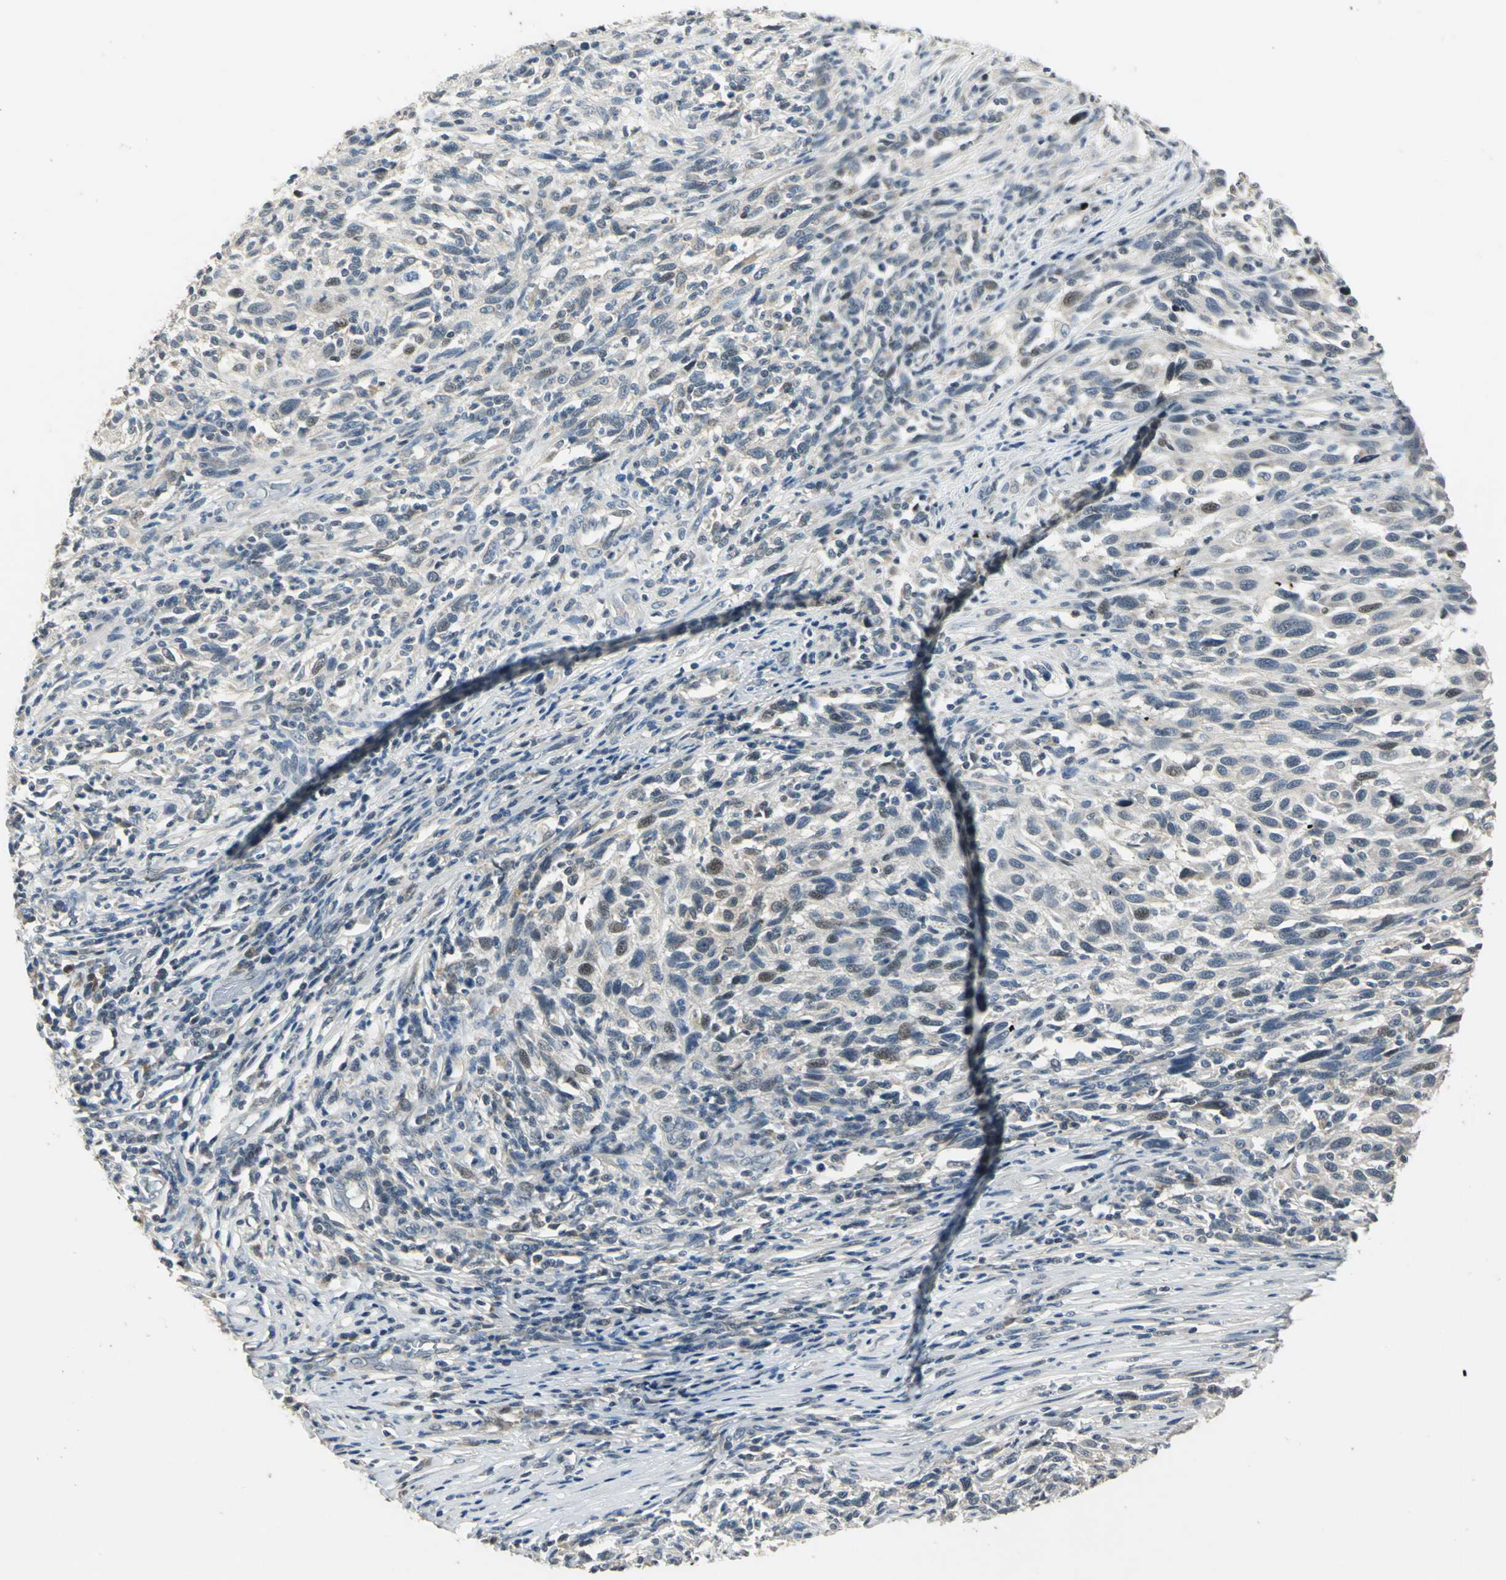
{"staining": {"intensity": "weak", "quantity": "<25%", "location": "cytoplasmic/membranous,nuclear"}, "tissue": "melanoma", "cell_type": "Tumor cells", "image_type": "cancer", "snomed": [{"axis": "morphology", "description": "Malignant melanoma, Metastatic site"}, {"axis": "topography", "description": "Lymph node"}], "caption": "IHC of human malignant melanoma (metastatic site) exhibits no expression in tumor cells.", "gene": "JADE3", "patient": {"sex": "male", "age": 61}}